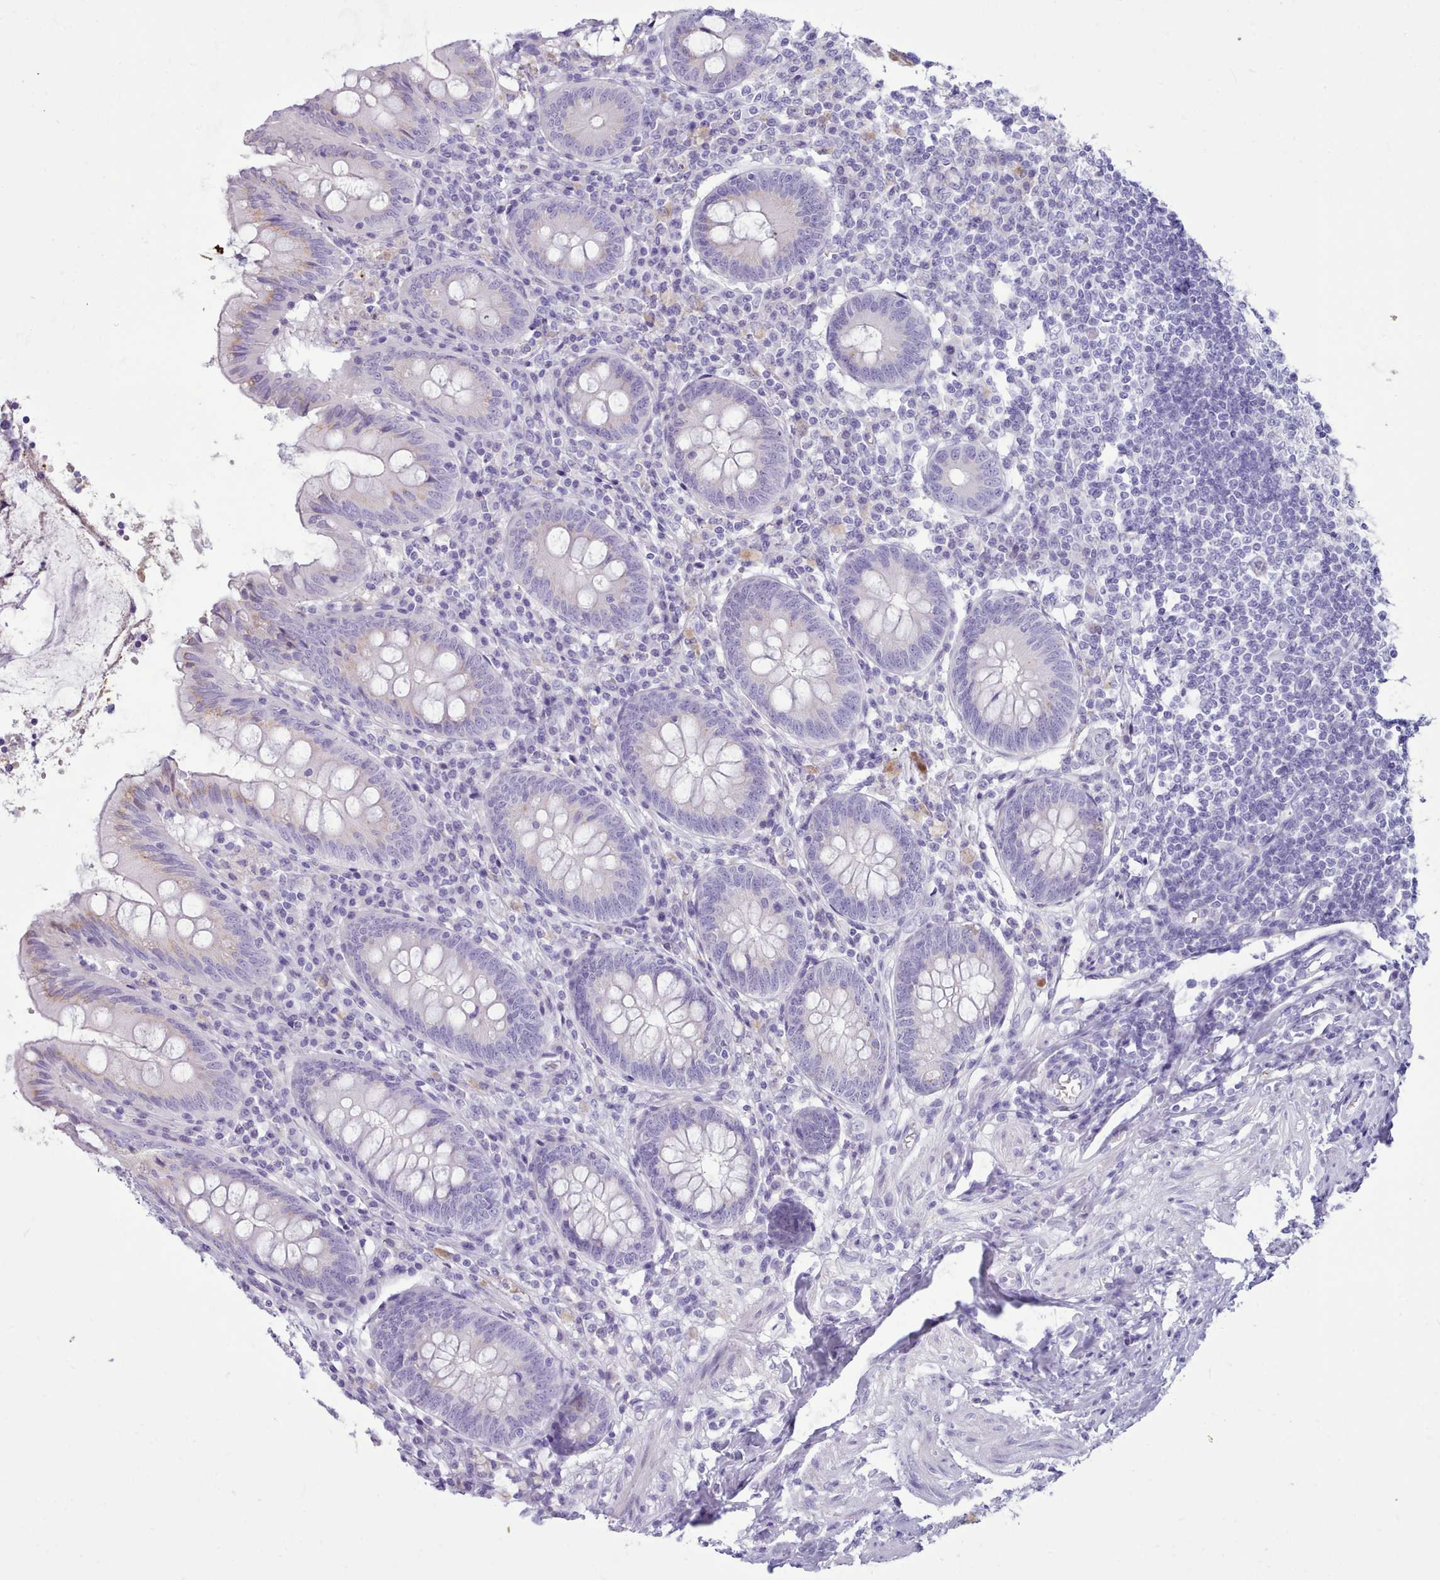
{"staining": {"intensity": "weak", "quantity": "<25%", "location": "cytoplasmic/membranous"}, "tissue": "appendix", "cell_type": "Glandular cells", "image_type": "normal", "snomed": [{"axis": "morphology", "description": "Normal tissue, NOS"}, {"axis": "topography", "description": "Appendix"}], "caption": "Glandular cells are negative for protein expression in benign human appendix. The staining is performed using DAB brown chromogen with nuclei counter-stained in using hematoxylin.", "gene": "NKX1", "patient": {"sex": "female", "age": 54}}